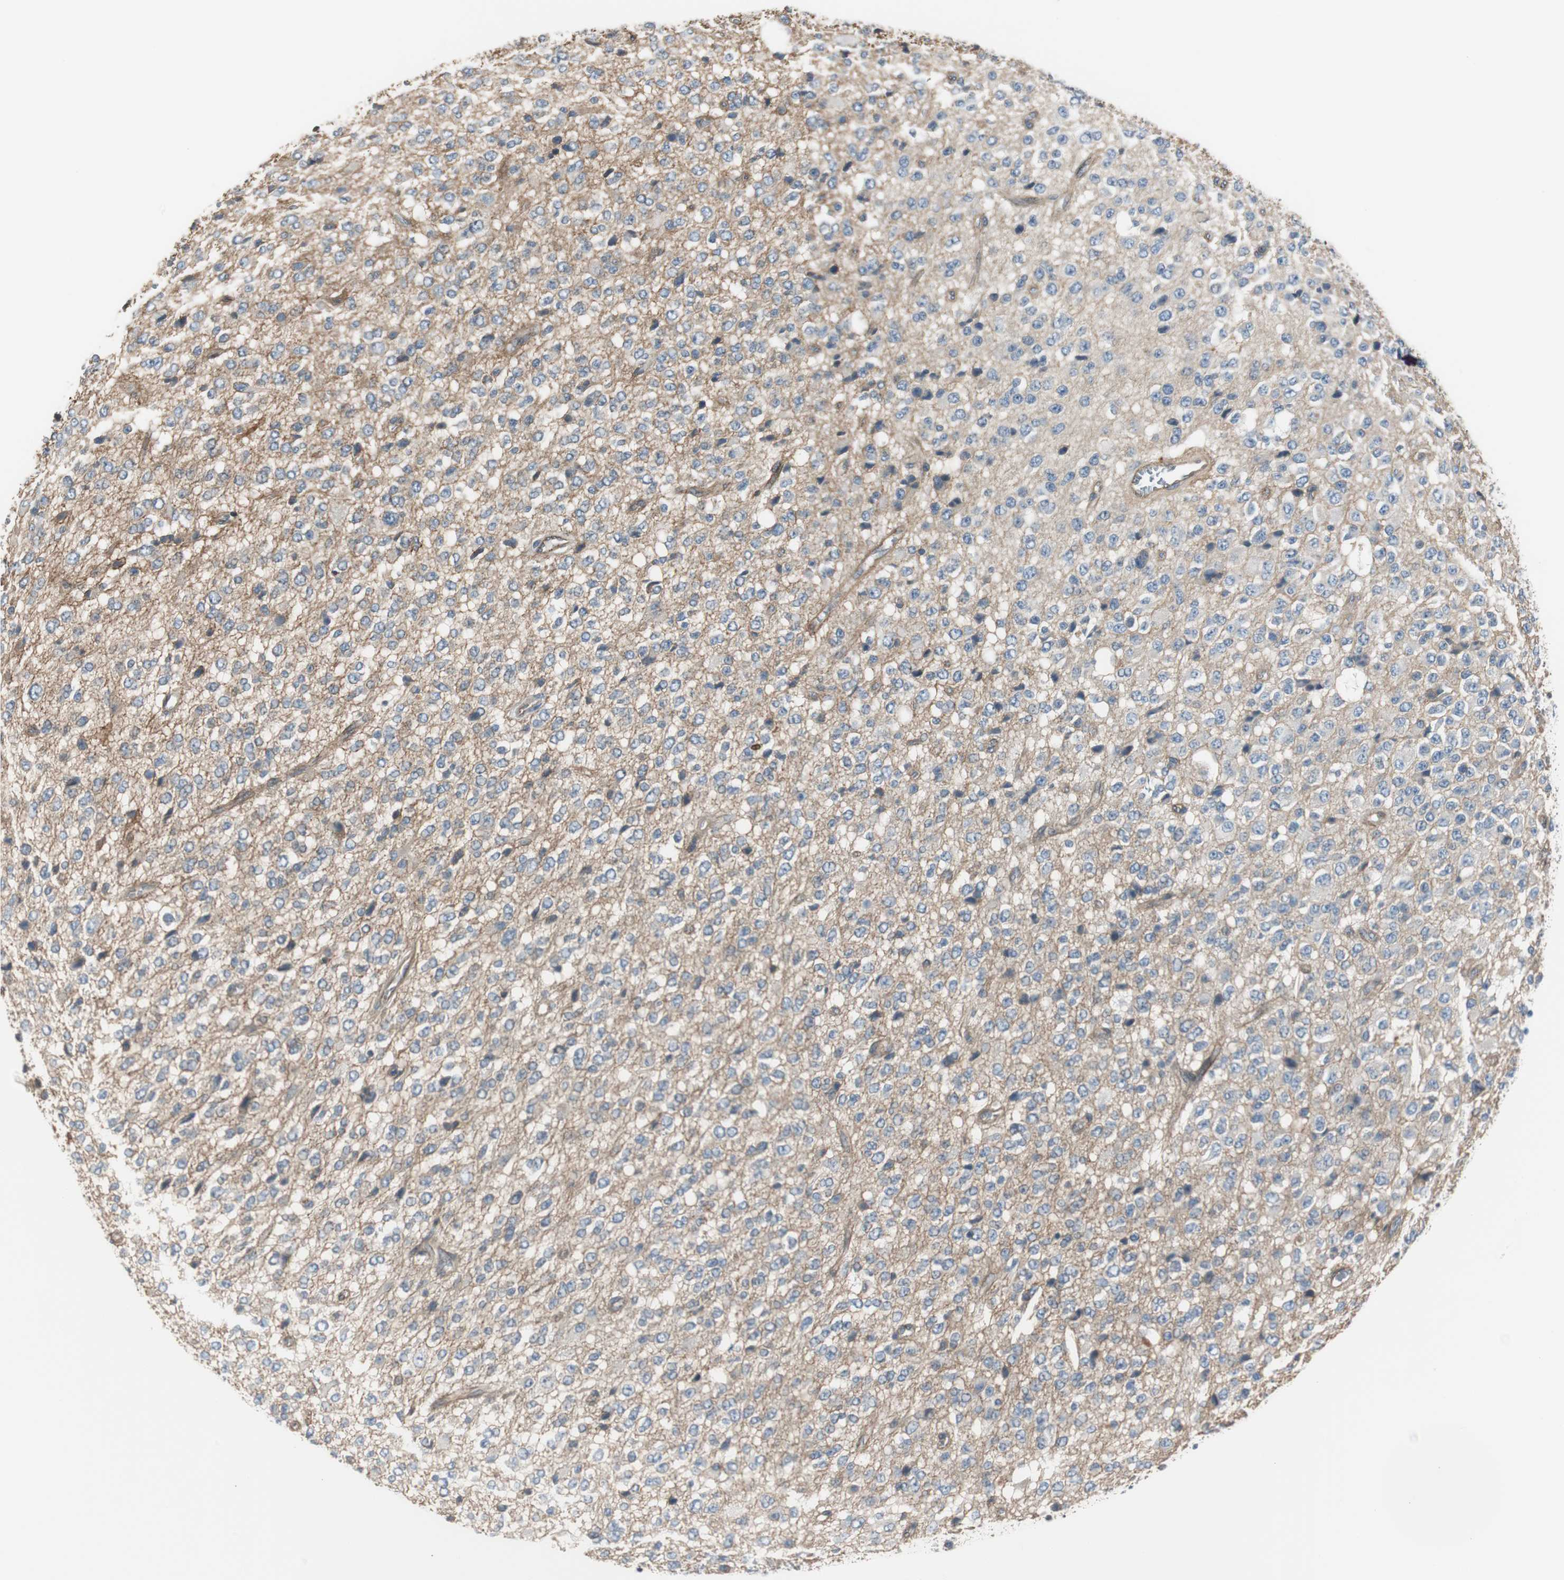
{"staining": {"intensity": "weak", "quantity": "<25%", "location": "cytoplasmic/membranous"}, "tissue": "glioma", "cell_type": "Tumor cells", "image_type": "cancer", "snomed": [{"axis": "morphology", "description": "Glioma, malignant, High grade"}, {"axis": "topography", "description": "pancreas cauda"}], "caption": "Tumor cells are negative for protein expression in human glioma. Brightfield microscopy of immunohistochemistry (IHC) stained with DAB (brown) and hematoxylin (blue), captured at high magnification.", "gene": "STXBP4", "patient": {"sex": "male", "age": 60}}